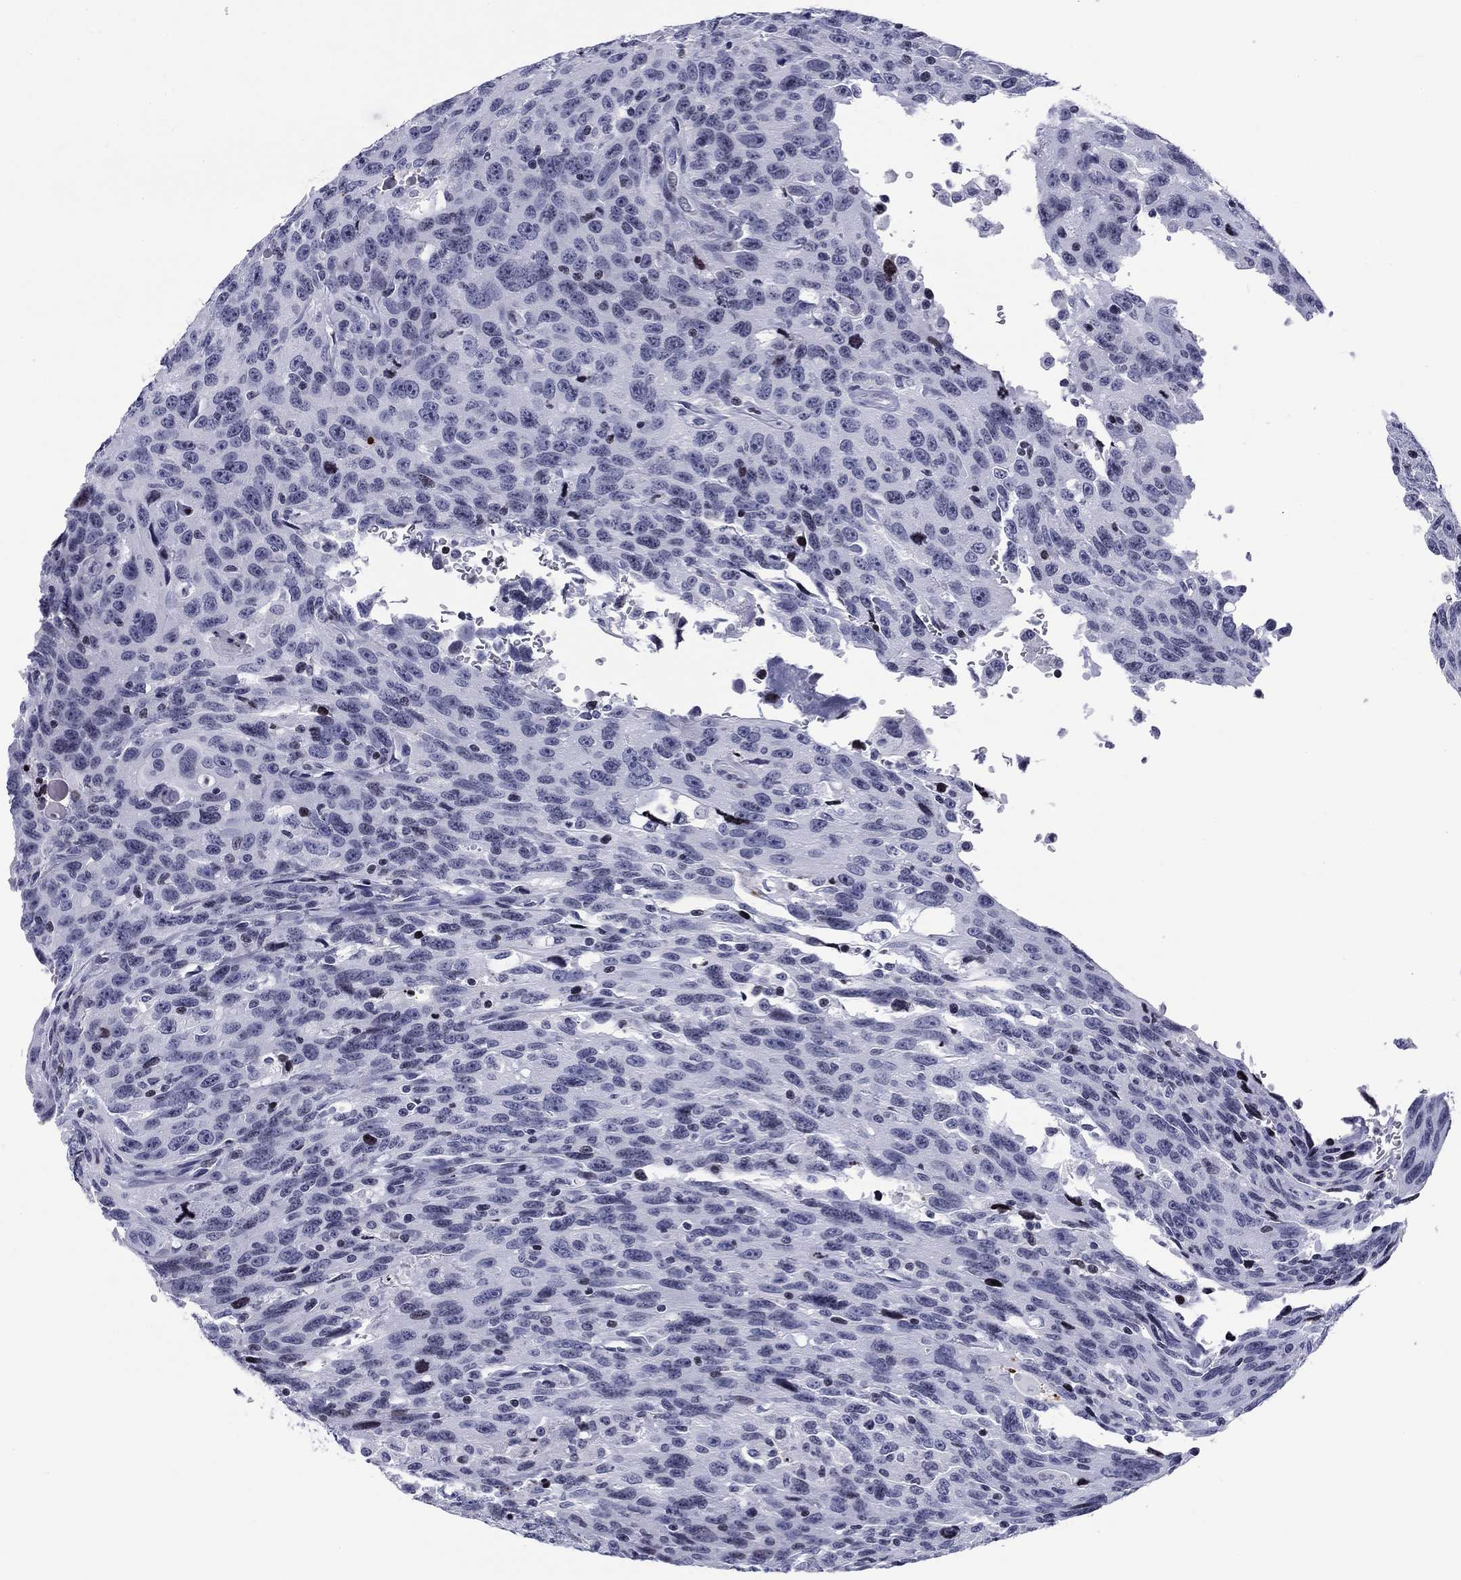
{"staining": {"intensity": "negative", "quantity": "none", "location": "none"}, "tissue": "urothelial cancer", "cell_type": "Tumor cells", "image_type": "cancer", "snomed": [{"axis": "morphology", "description": "Urothelial carcinoma, NOS"}, {"axis": "morphology", "description": "Urothelial carcinoma, High grade"}, {"axis": "topography", "description": "Urinary bladder"}], "caption": "DAB (3,3'-diaminobenzidine) immunohistochemical staining of high-grade urothelial carcinoma displays no significant expression in tumor cells.", "gene": "CCDC144A", "patient": {"sex": "female", "age": 73}}